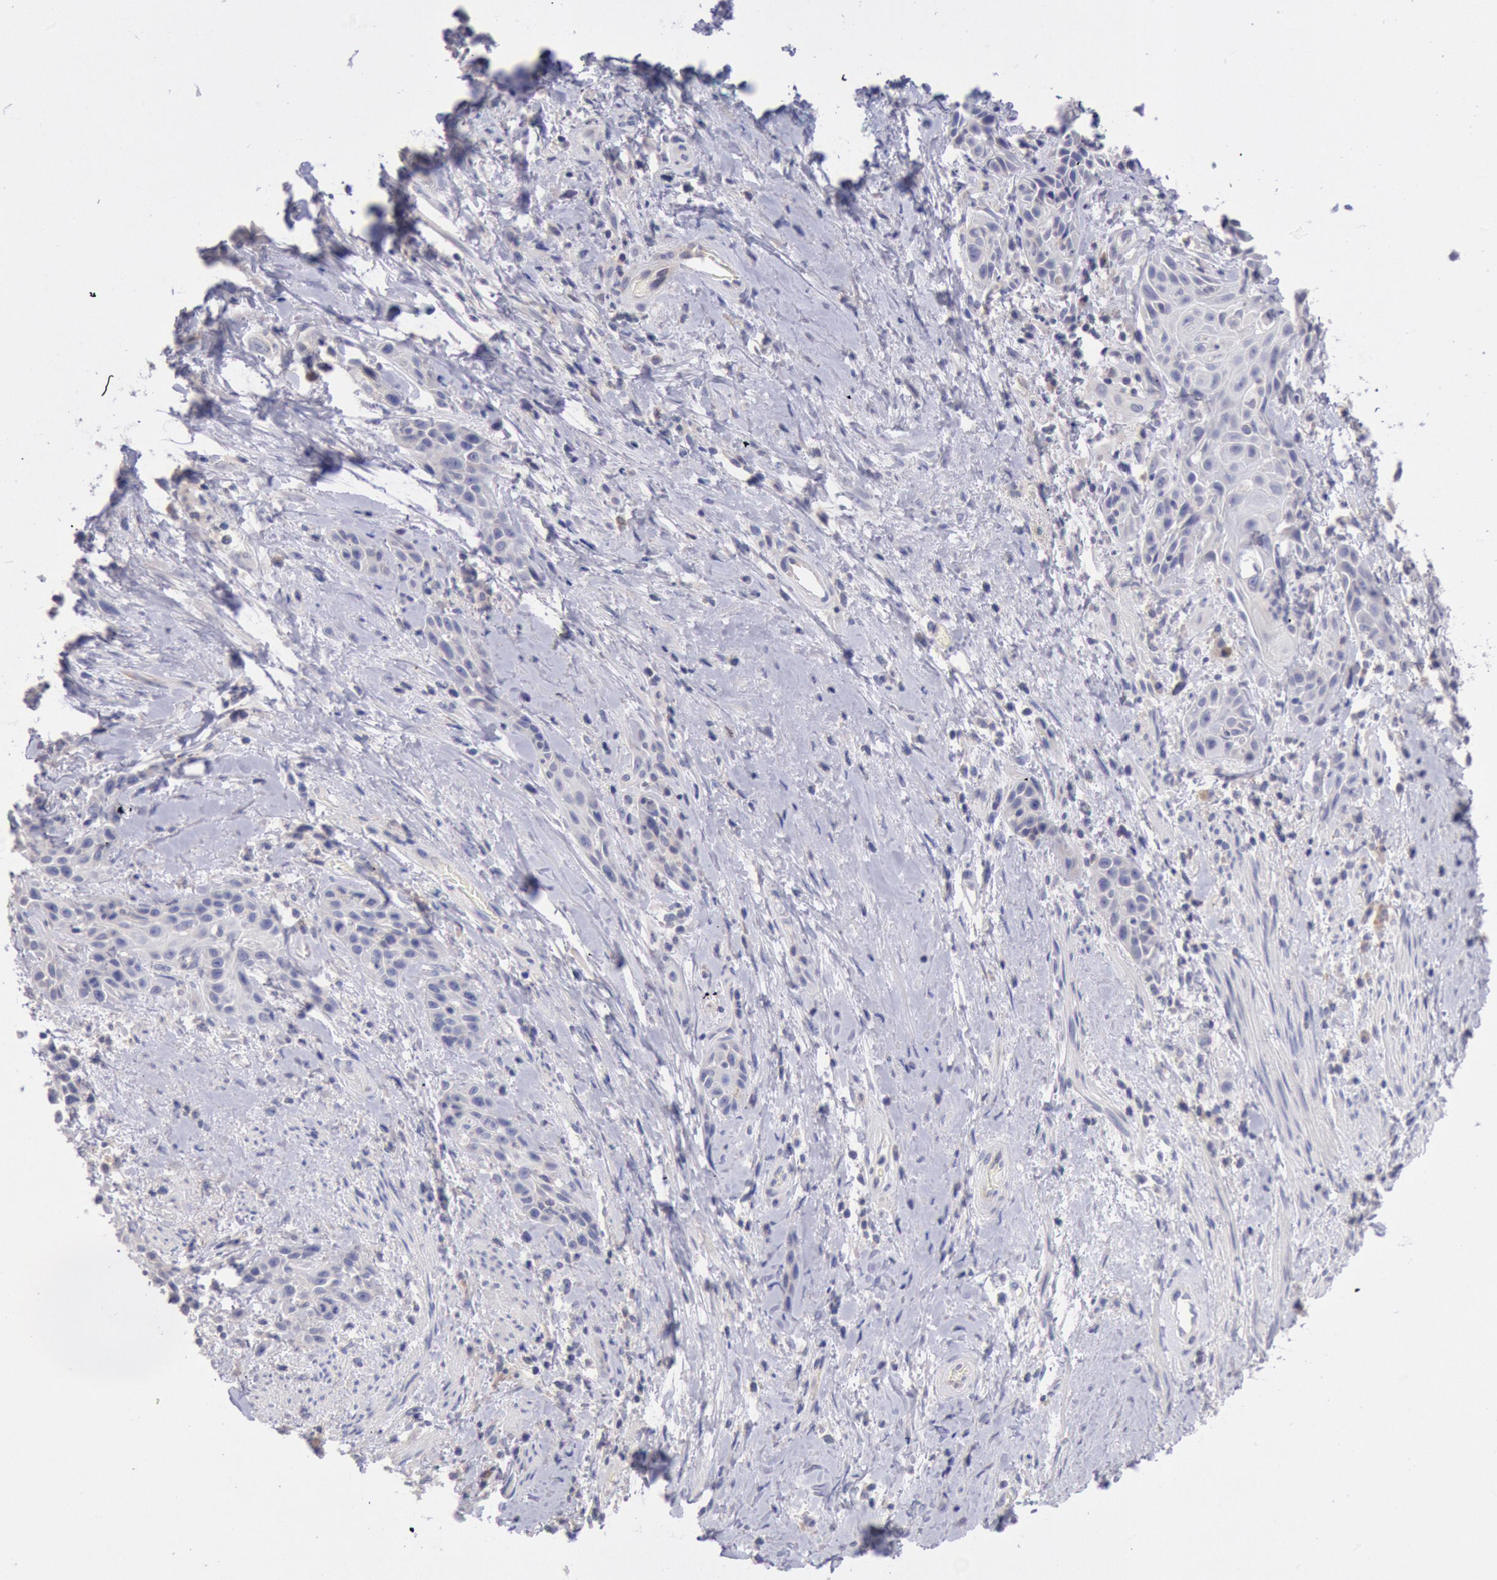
{"staining": {"intensity": "negative", "quantity": "none", "location": "none"}, "tissue": "skin cancer", "cell_type": "Tumor cells", "image_type": "cancer", "snomed": [{"axis": "morphology", "description": "Squamous cell carcinoma, NOS"}, {"axis": "topography", "description": "Skin"}, {"axis": "topography", "description": "Anal"}], "caption": "Skin squamous cell carcinoma stained for a protein using IHC displays no expression tumor cells.", "gene": "GAL3ST1", "patient": {"sex": "male", "age": 64}}